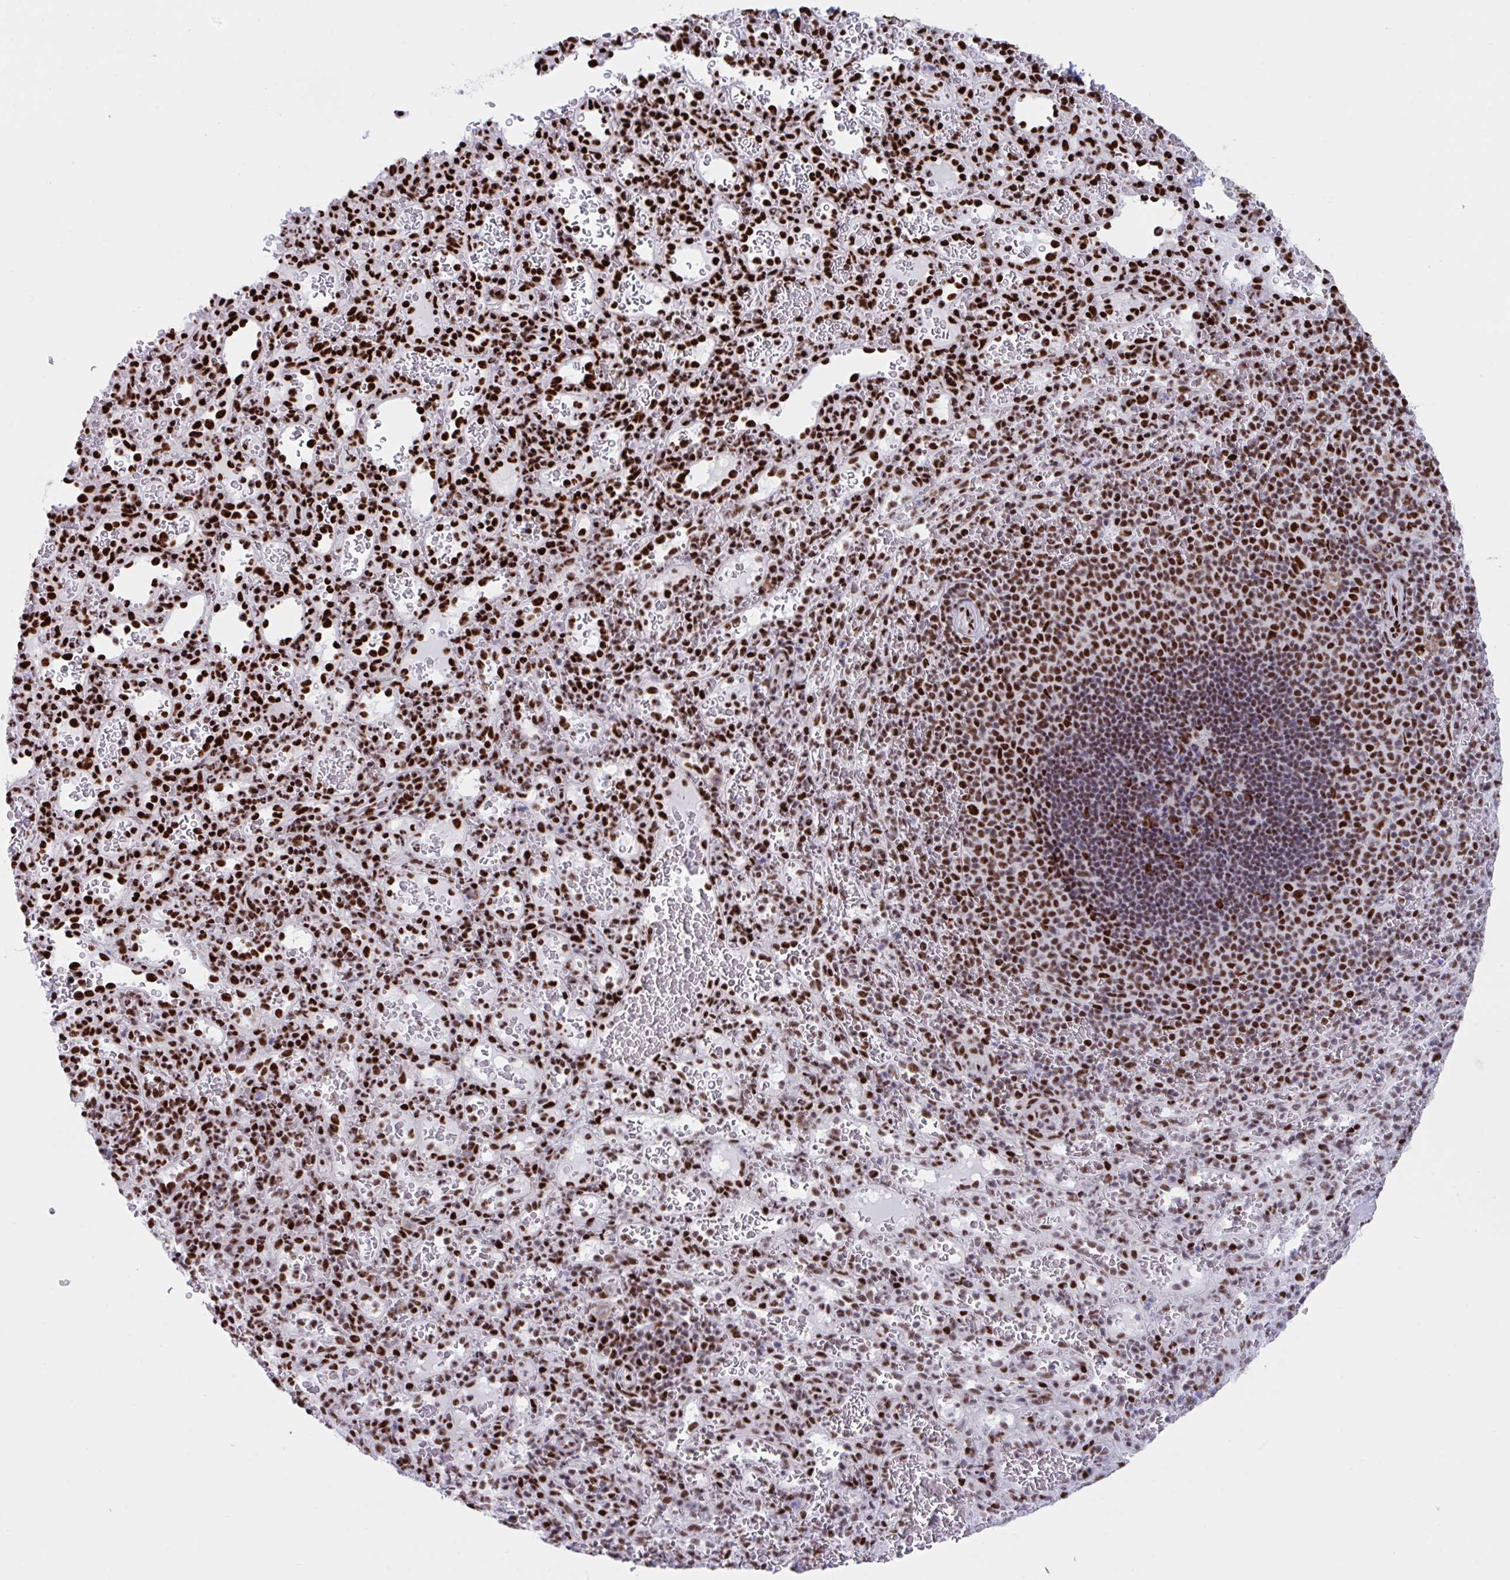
{"staining": {"intensity": "strong", "quantity": "25%-75%", "location": "nuclear"}, "tissue": "spleen", "cell_type": "Cells in red pulp", "image_type": "normal", "snomed": [{"axis": "morphology", "description": "Normal tissue, NOS"}, {"axis": "topography", "description": "Spleen"}], "caption": "DAB (3,3'-diaminobenzidine) immunohistochemical staining of normal human spleen shows strong nuclear protein positivity in approximately 25%-75% of cells in red pulp. The staining was performed using DAB (3,3'-diaminobenzidine) to visualize the protein expression in brown, while the nuclei were stained in blue with hematoxylin (Magnification: 20x).", "gene": "IKZF2", "patient": {"sex": "male", "age": 57}}